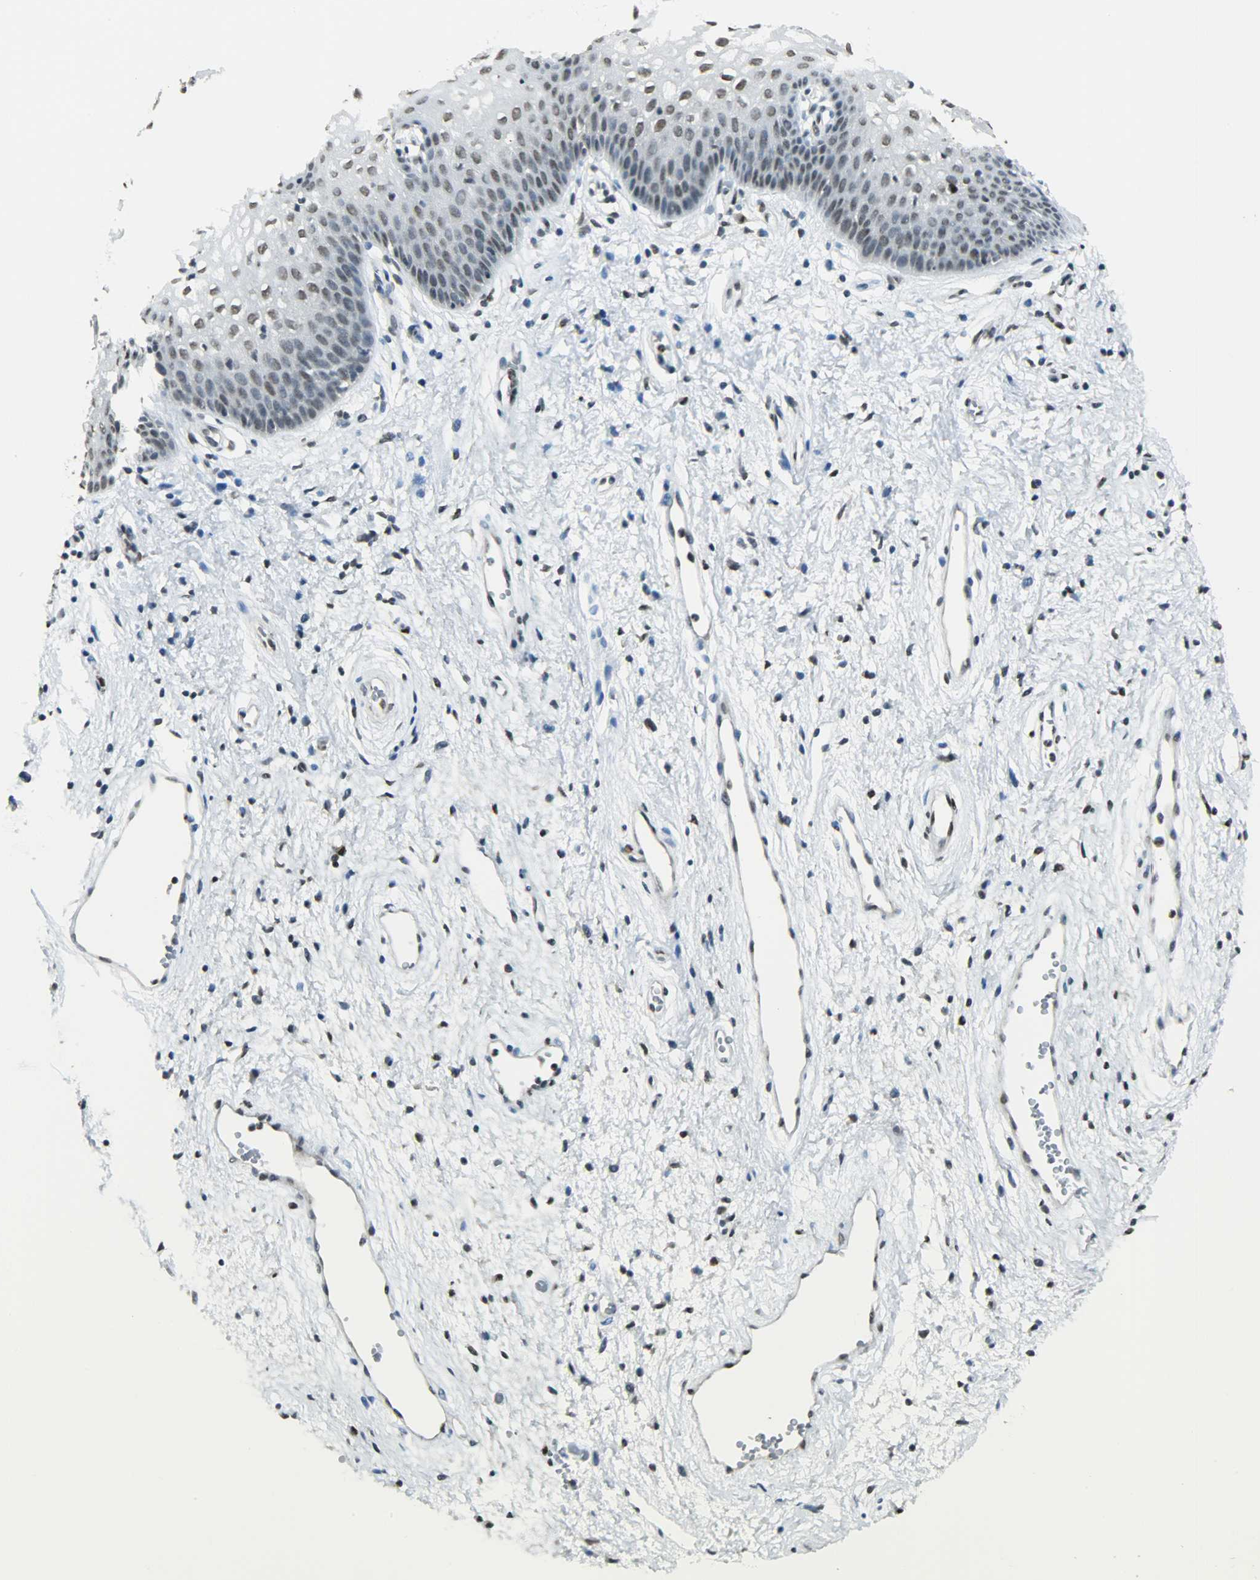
{"staining": {"intensity": "weak", "quantity": "25%-75%", "location": "nuclear"}, "tissue": "vagina", "cell_type": "Squamous epithelial cells", "image_type": "normal", "snomed": [{"axis": "morphology", "description": "Normal tissue, NOS"}, {"axis": "topography", "description": "Vagina"}], "caption": "Immunohistochemical staining of benign vagina exhibits 25%-75% levels of weak nuclear protein positivity in approximately 25%-75% of squamous epithelial cells. The staining was performed using DAB (3,3'-diaminobenzidine) to visualize the protein expression in brown, while the nuclei were stained in blue with hematoxylin (Magnification: 20x).", "gene": "MYEF2", "patient": {"sex": "female", "age": 34}}